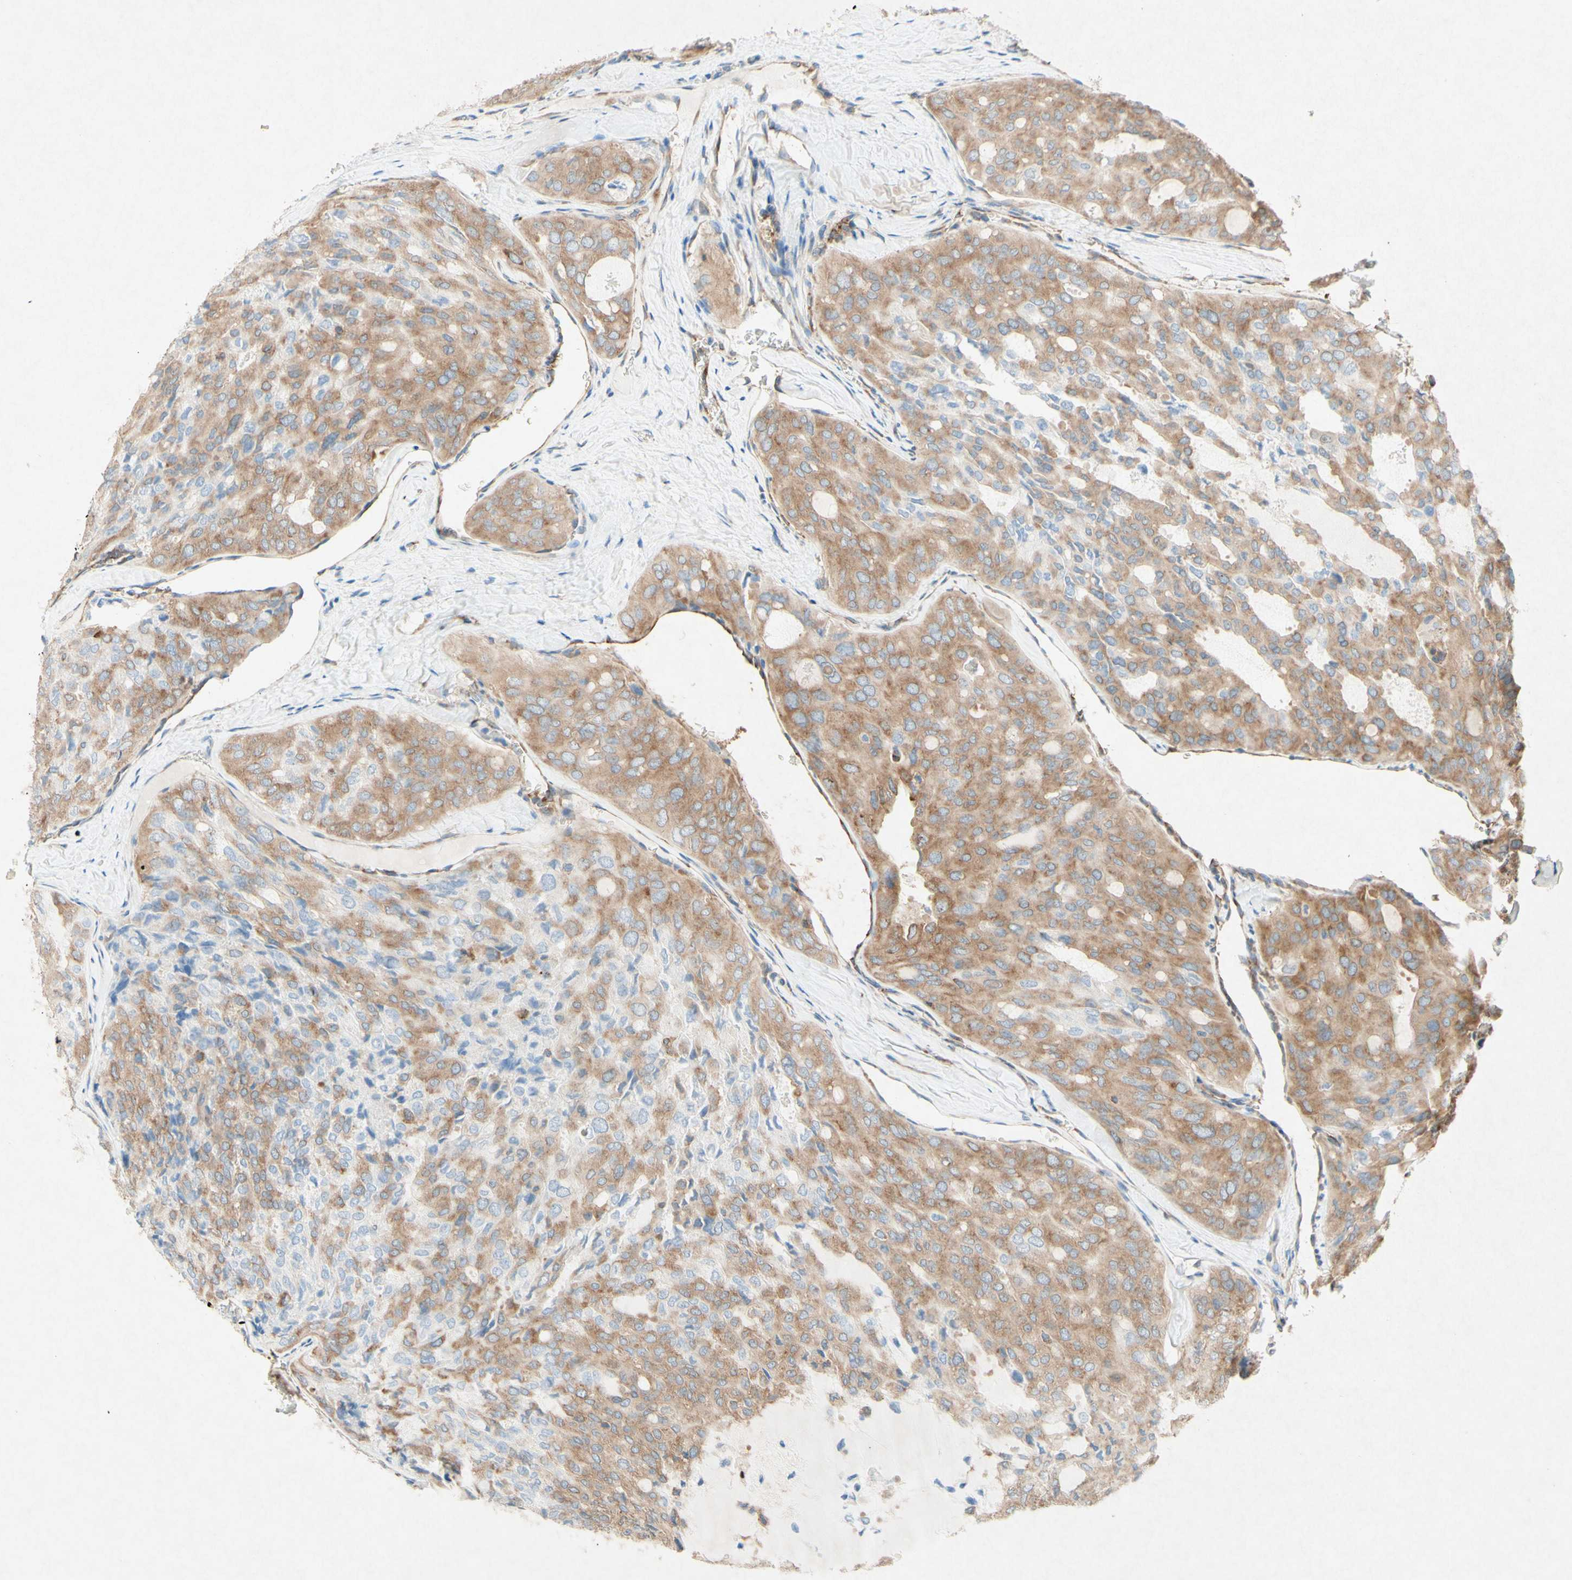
{"staining": {"intensity": "moderate", "quantity": "25%-75%", "location": "cytoplasmic/membranous"}, "tissue": "thyroid cancer", "cell_type": "Tumor cells", "image_type": "cancer", "snomed": [{"axis": "morphology", "description": "Follicular adenoma carcinoma, NOS"}, {"axis": "topography", "description": "Thyroid gland"}], "caption": "Immunohistochemistry (IHC) image of neoplastic tissue: thyroid follicular adenoma carcinoma stained using IHC displays medium levels of moderate protein expression localized specifically in the cytoplasmic/membranous of tumor cells, appearing as a cytoplasmic/membranous brown color.", "gene": "PABPC1", "patient": {"sex": "male", "age": 75}}